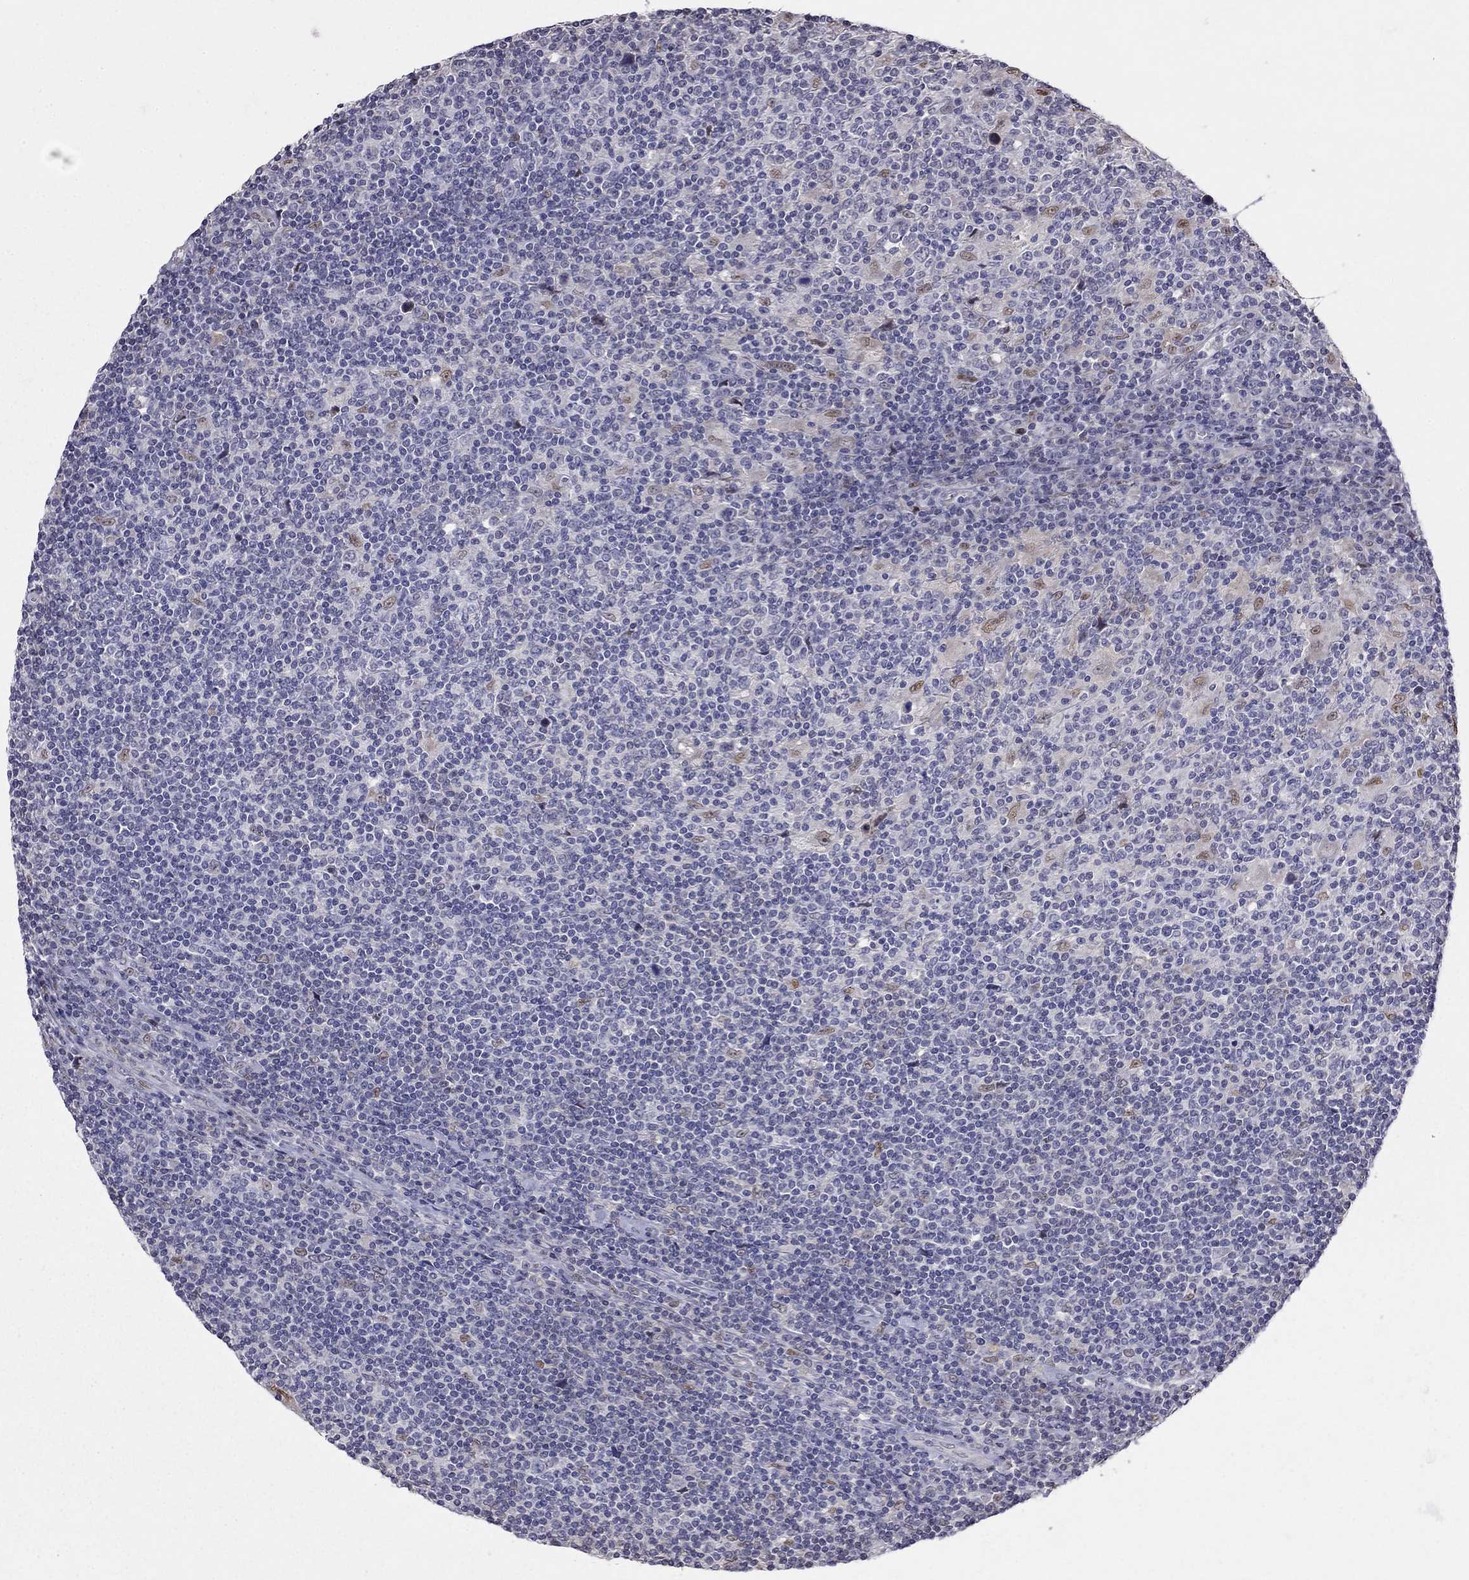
{"staining": {"intensity": "negative", "quantity": "none", "location": "none"}, "tissue": "lymphoma", "cell_type": "Tumor cells", "image_type": "cancer", "snomed": [{"axis": "morphology", "description": "Hodgkin's disease, NOS"}, {"axis": "topography", "description": "Lymph node"}], "caption": "The immunohistochemistry photomicrograph has no significant expression in tumor cells of lymphoma tissue. The staining is performed using DAB brown chromogen with nuclei counter-stained in using hematoxylin.", "gene": "LRRC39", "patient": {"sex": "male", "age": 40}}